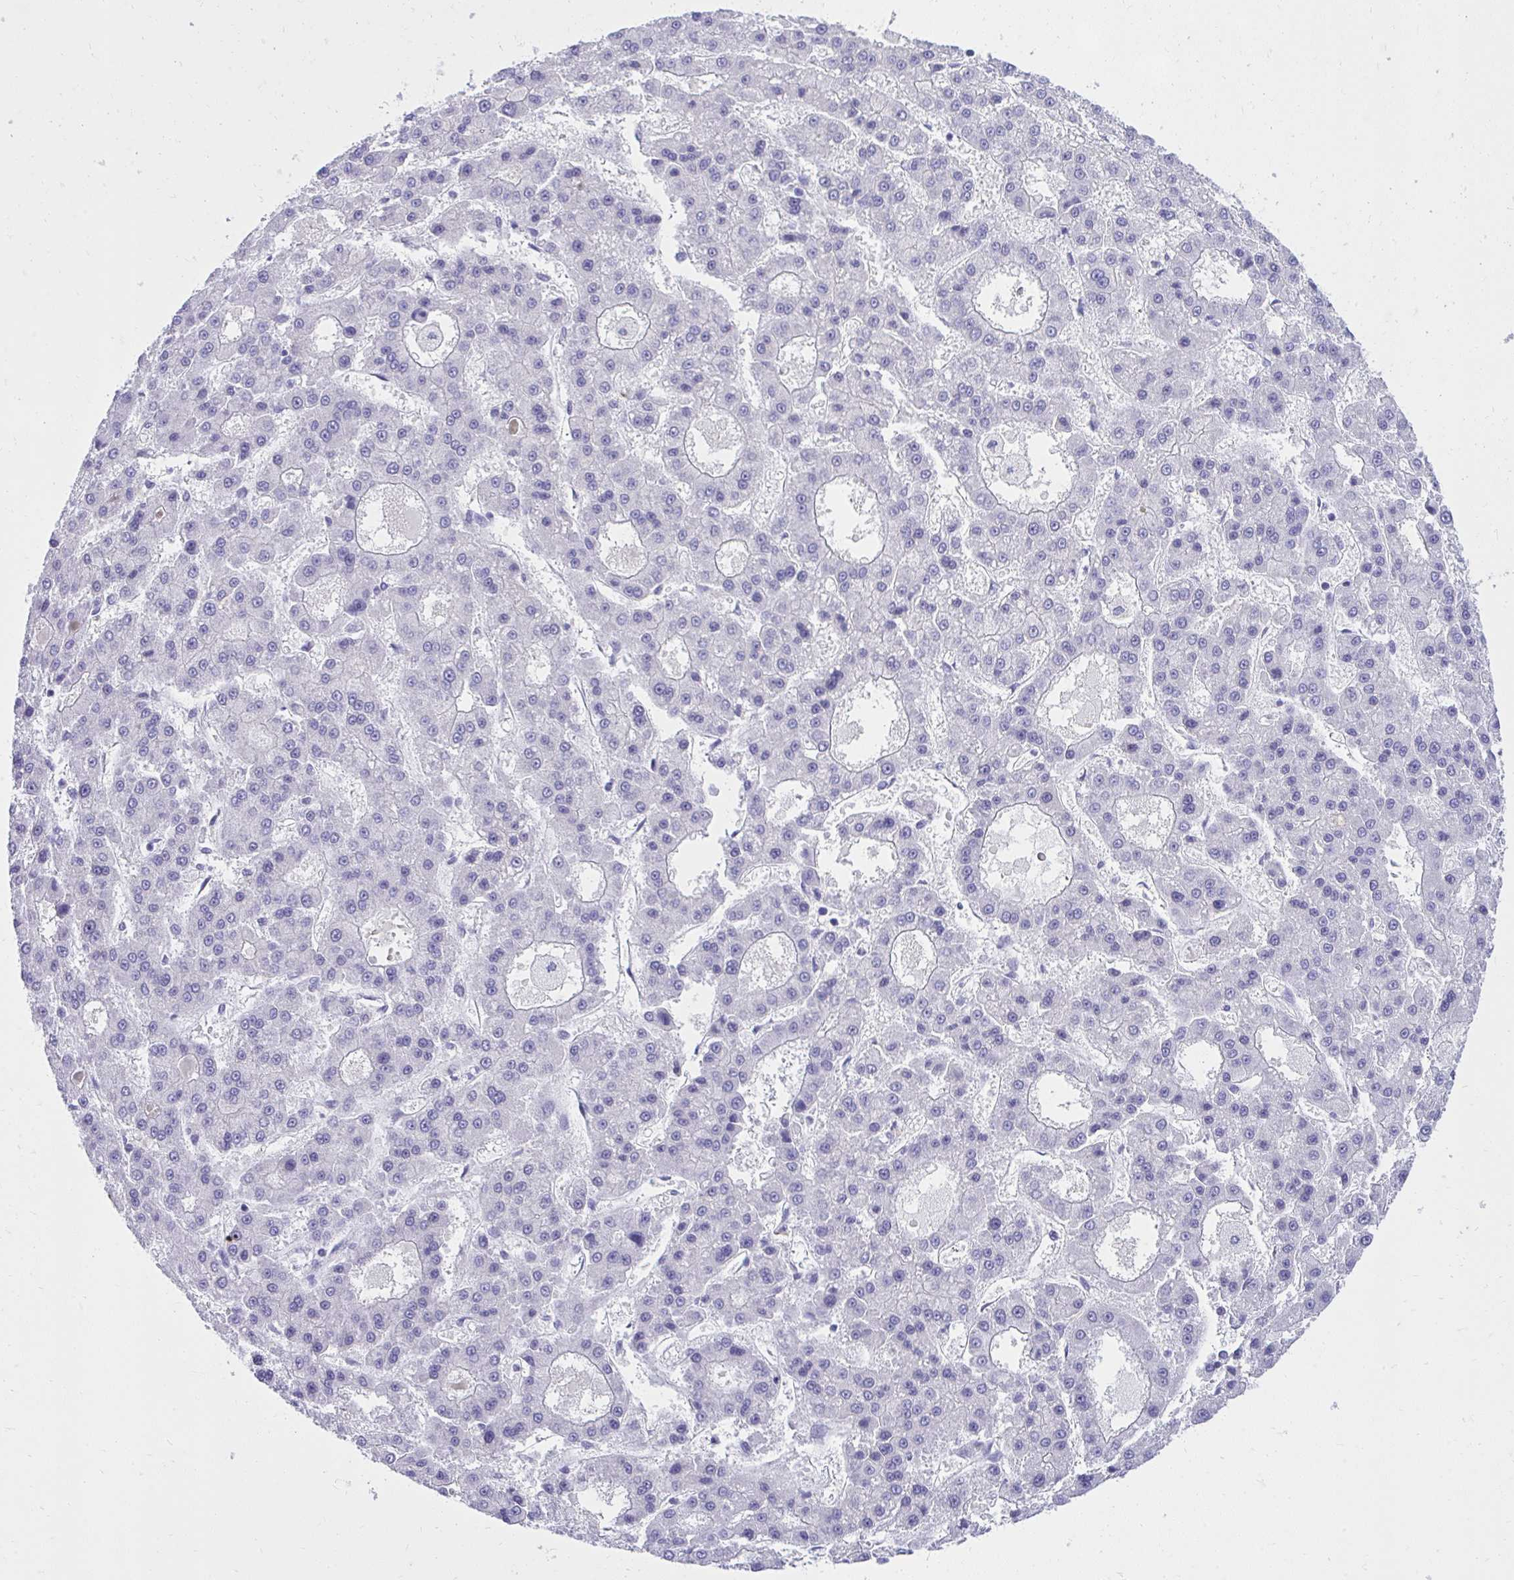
{"staining": {"intensity": "negative", "quantity": "none", "location": "none"}, "tissue": "liver cancer", "cell_type": "Tumor cells", "image_type": "cancer", "snomed": [{"axis": "morphology", "description": "Carcinoma, Hepatocellular, NOS"}, {"axis": "topography", "description": "Liver"}], "caption": "Tumor cells show no significant expression in hepatocellular carcinoma (liver).", "gene": "KLK1", "patient": {"sex": "male", "age": 70}}